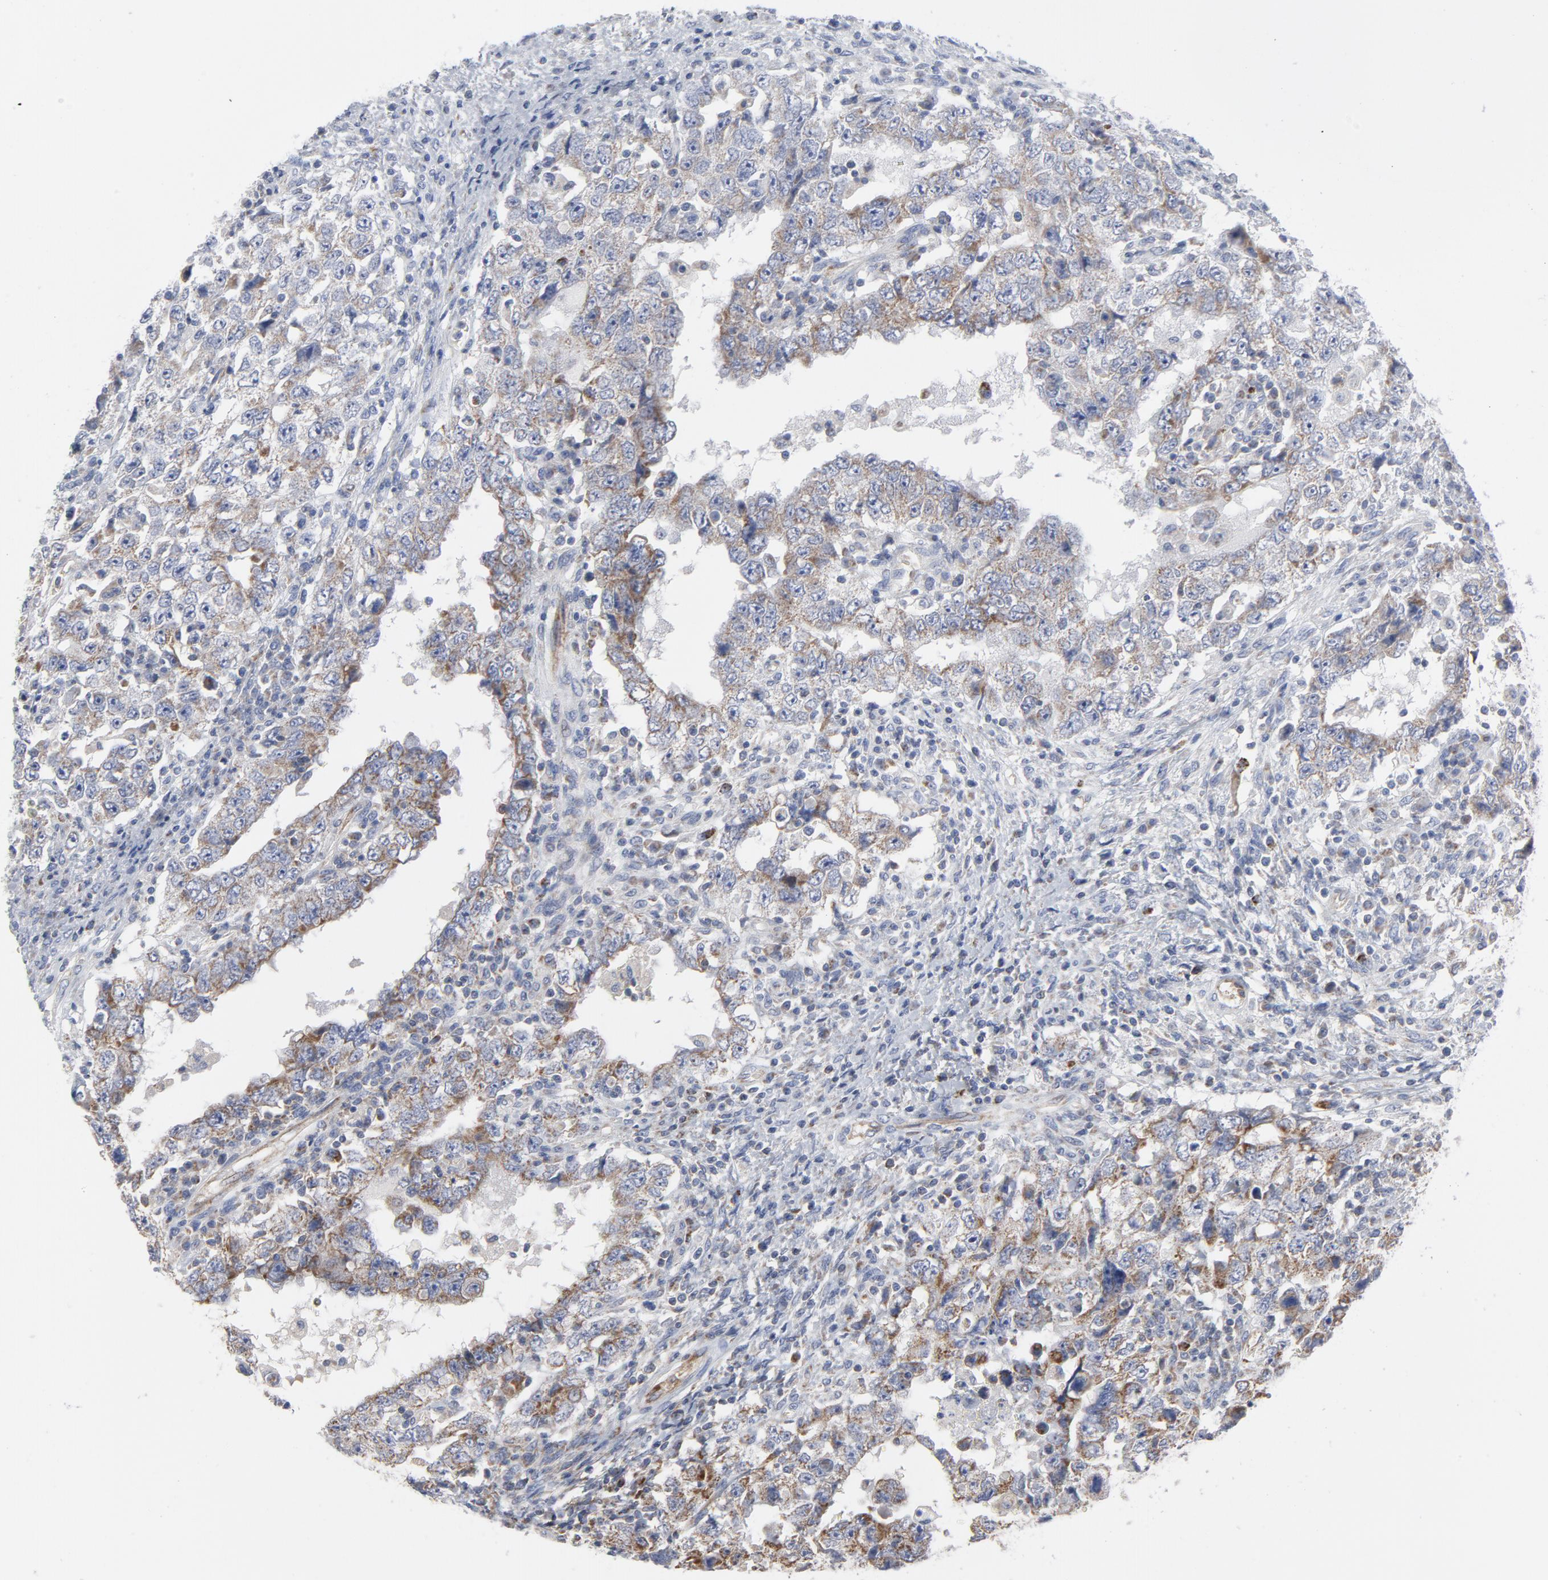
{"staining": {"intensity": "weak", "quantity": ">75%", "location": "cytoplasmic/membranous"}, "tissue": "testis cancer", "cell_type": "Tumor cells", "image_type": "cancer", "snomed": [{"axis": "morphology", "description": "Carcinoma, Embryonal, NOS"}, {"axis": "topography", "description": "Testis"}], "caption": "Testis cancer stained for a protein reveals weak cytoplasmic/membranous positivity in tumor cells.", "gene": "OXA1L", "patient": {"sex": "male", "age": 26}}